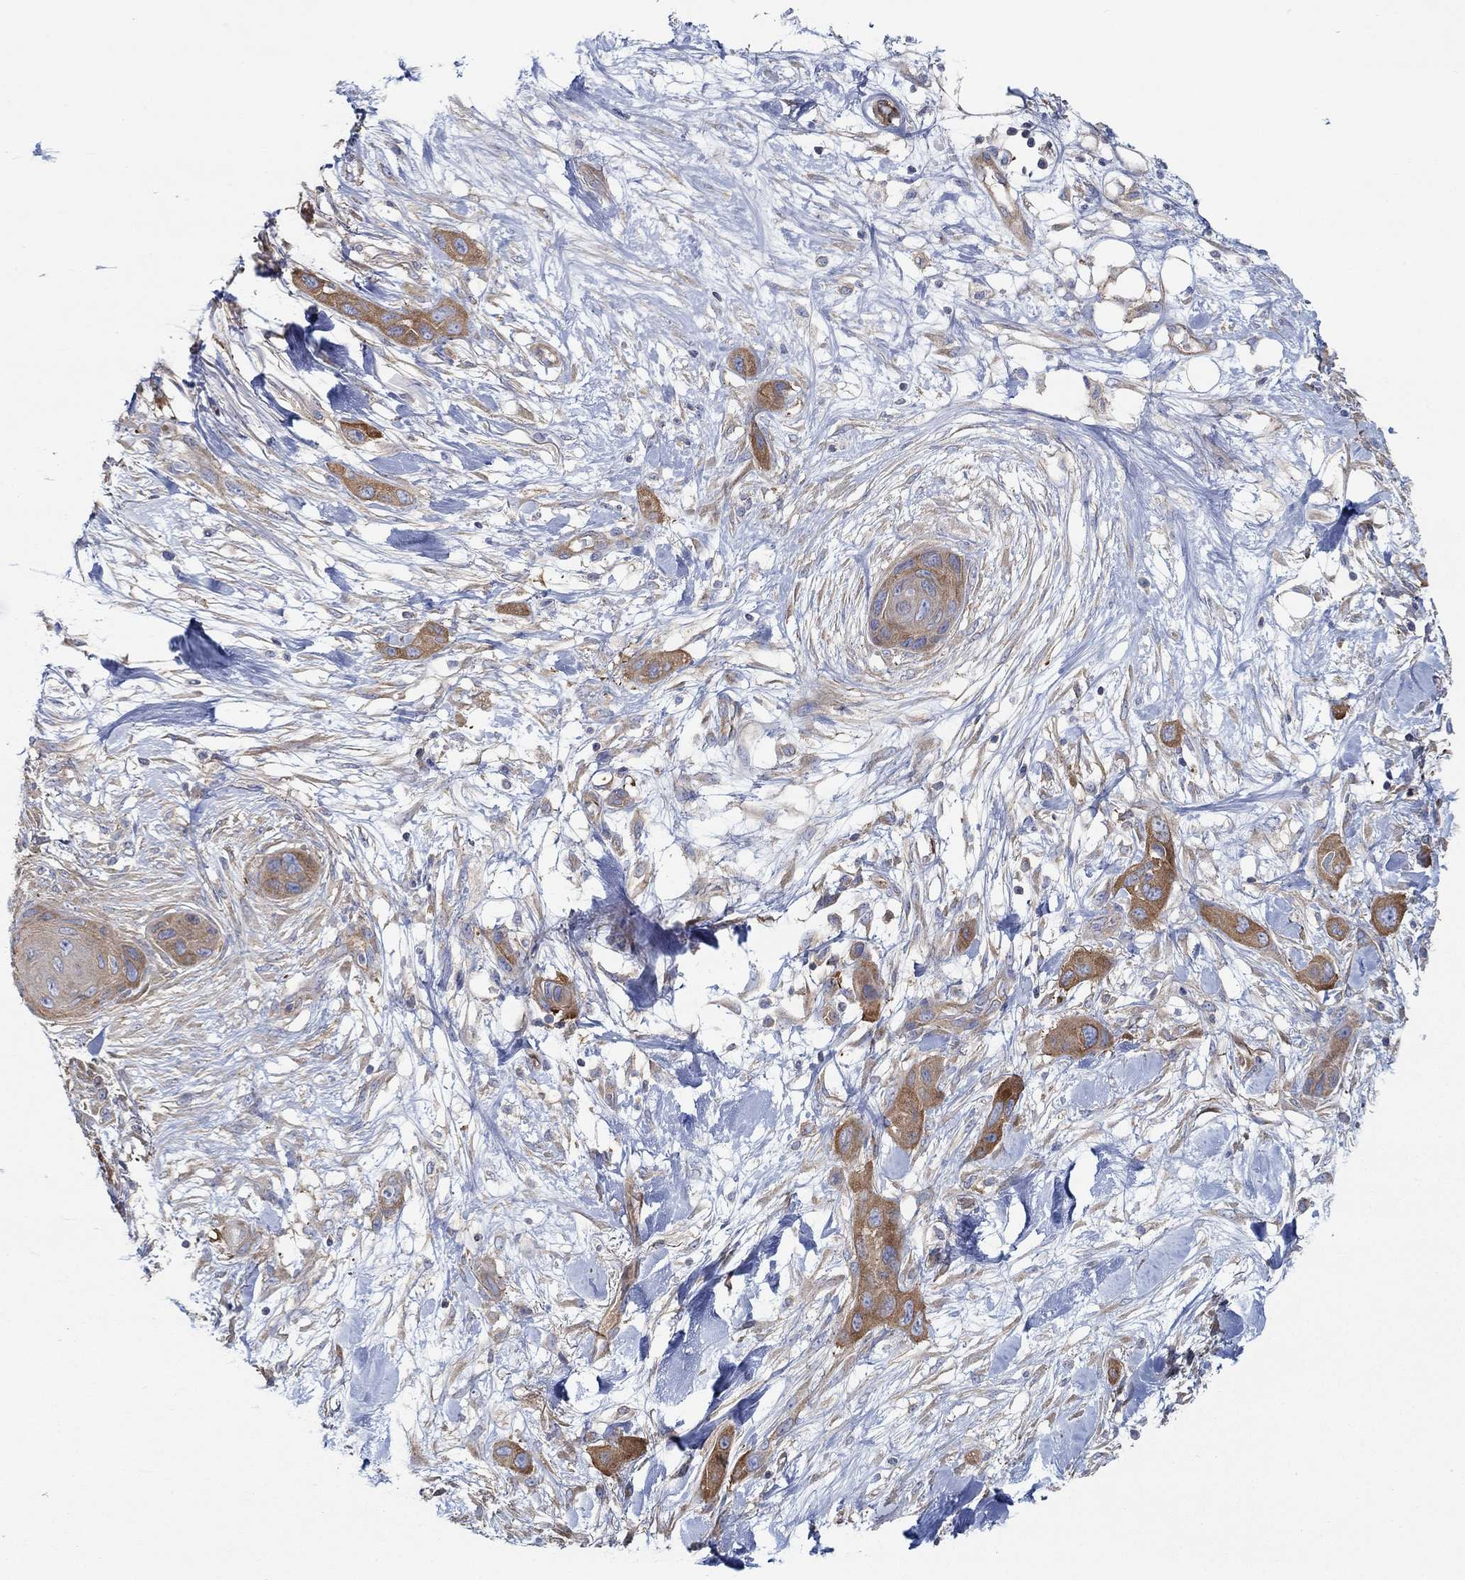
{"staining": {"intensity": "strong", "quantity": "25%-75%", "location": "cytoplasmic/membranous"}, "tissue": "skin cancer", "cell_type": "Tumor cells", "image_type": "cancer", "snomed": [{"axis": "morphology", "description": "Squamous cell carcinoma, NOS"}, {"axis": "topography", "description": "Skin"}], "caption": "A photomicrograph showing strong cytoplasmic/membranous positivity in about 25%-75% of tumor cells in squamous cell carcinoma (skin), as visualized by brown immunohistochemical staining.", "gene": "SPAG9", "patient": {"sex": "male", "age": 79}}